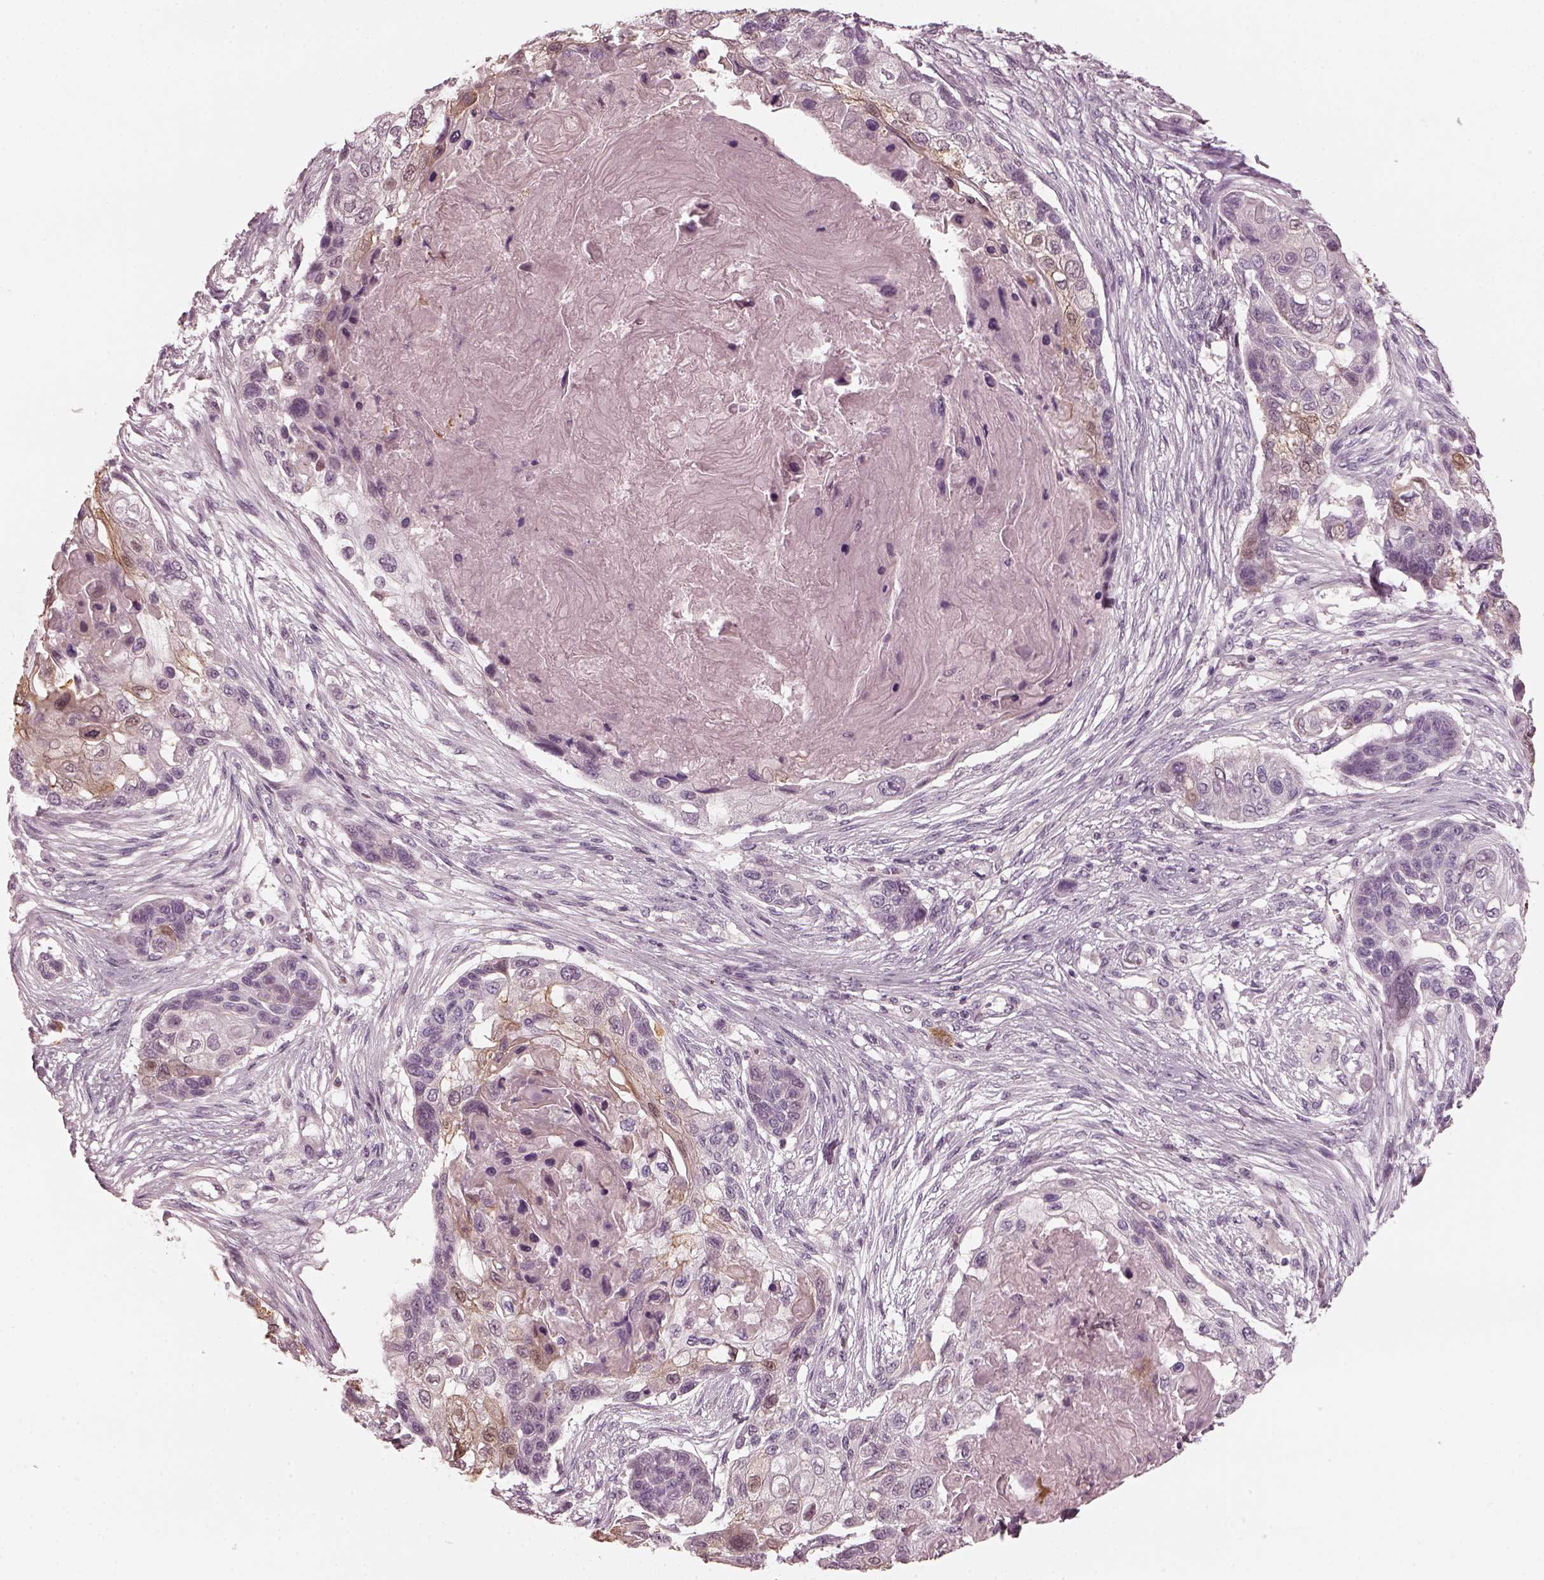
{"staining": {"intensity": "negative", "quantity": "none", "location": "none"}, "tissue": "lung cancer", "cell_type": "Tumor cells", "image_type": "cancer", "snomed": [{"axis": "morphology", "description": "Squamous cell carcinoma, NOS"}, {"axis": "topography", "description": "Lung"}], "caption": "The photomicrograph displays no significant expression in tumor cells of squamous cell carcinoma (lung).", "gene": "CHIT1", "patient": {"sex": "male", "age": 69}}